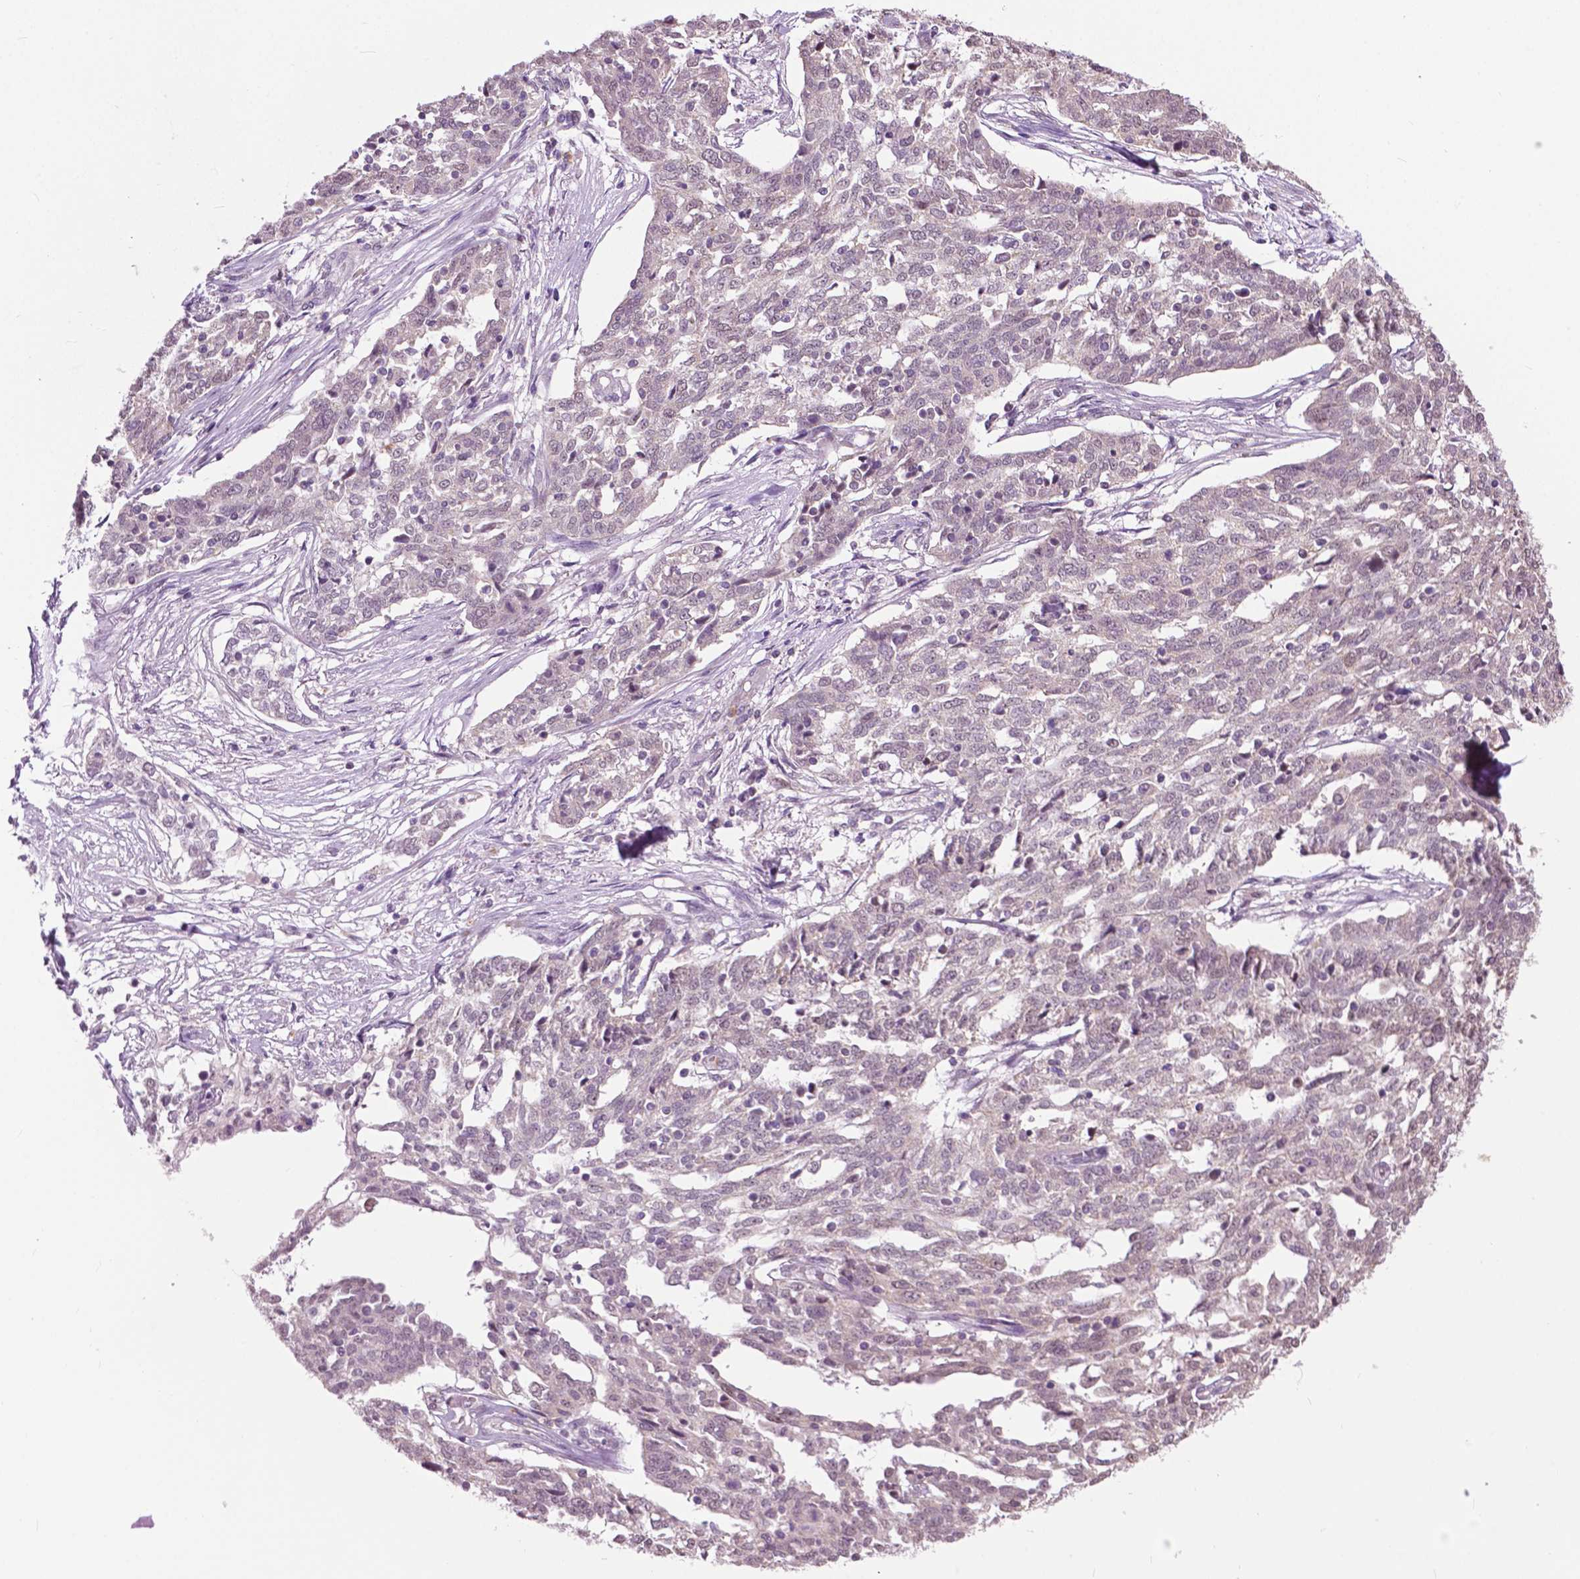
{"staining": {"intensity": "negative", "quantity": "none", "location": "none"}, "tissue": "ovarian cancer", "cell_type": "Tumor cells", "image_type": "cancer", "snomed": [{"axis": "morphology", "description": "Cystadenocarcinoma, serous, NOS"}, {"axis": "topography", "description": "Ovary"}], "caption": "DAB (3,3'-diaminobenzidine) immunohistochemical staining of human serous cystadenocarcinoma (ovarian) exhibits no significant staining in tumor cells.", "gene": "TTC9B", "patient": {"sex": "female", "age": 67}}